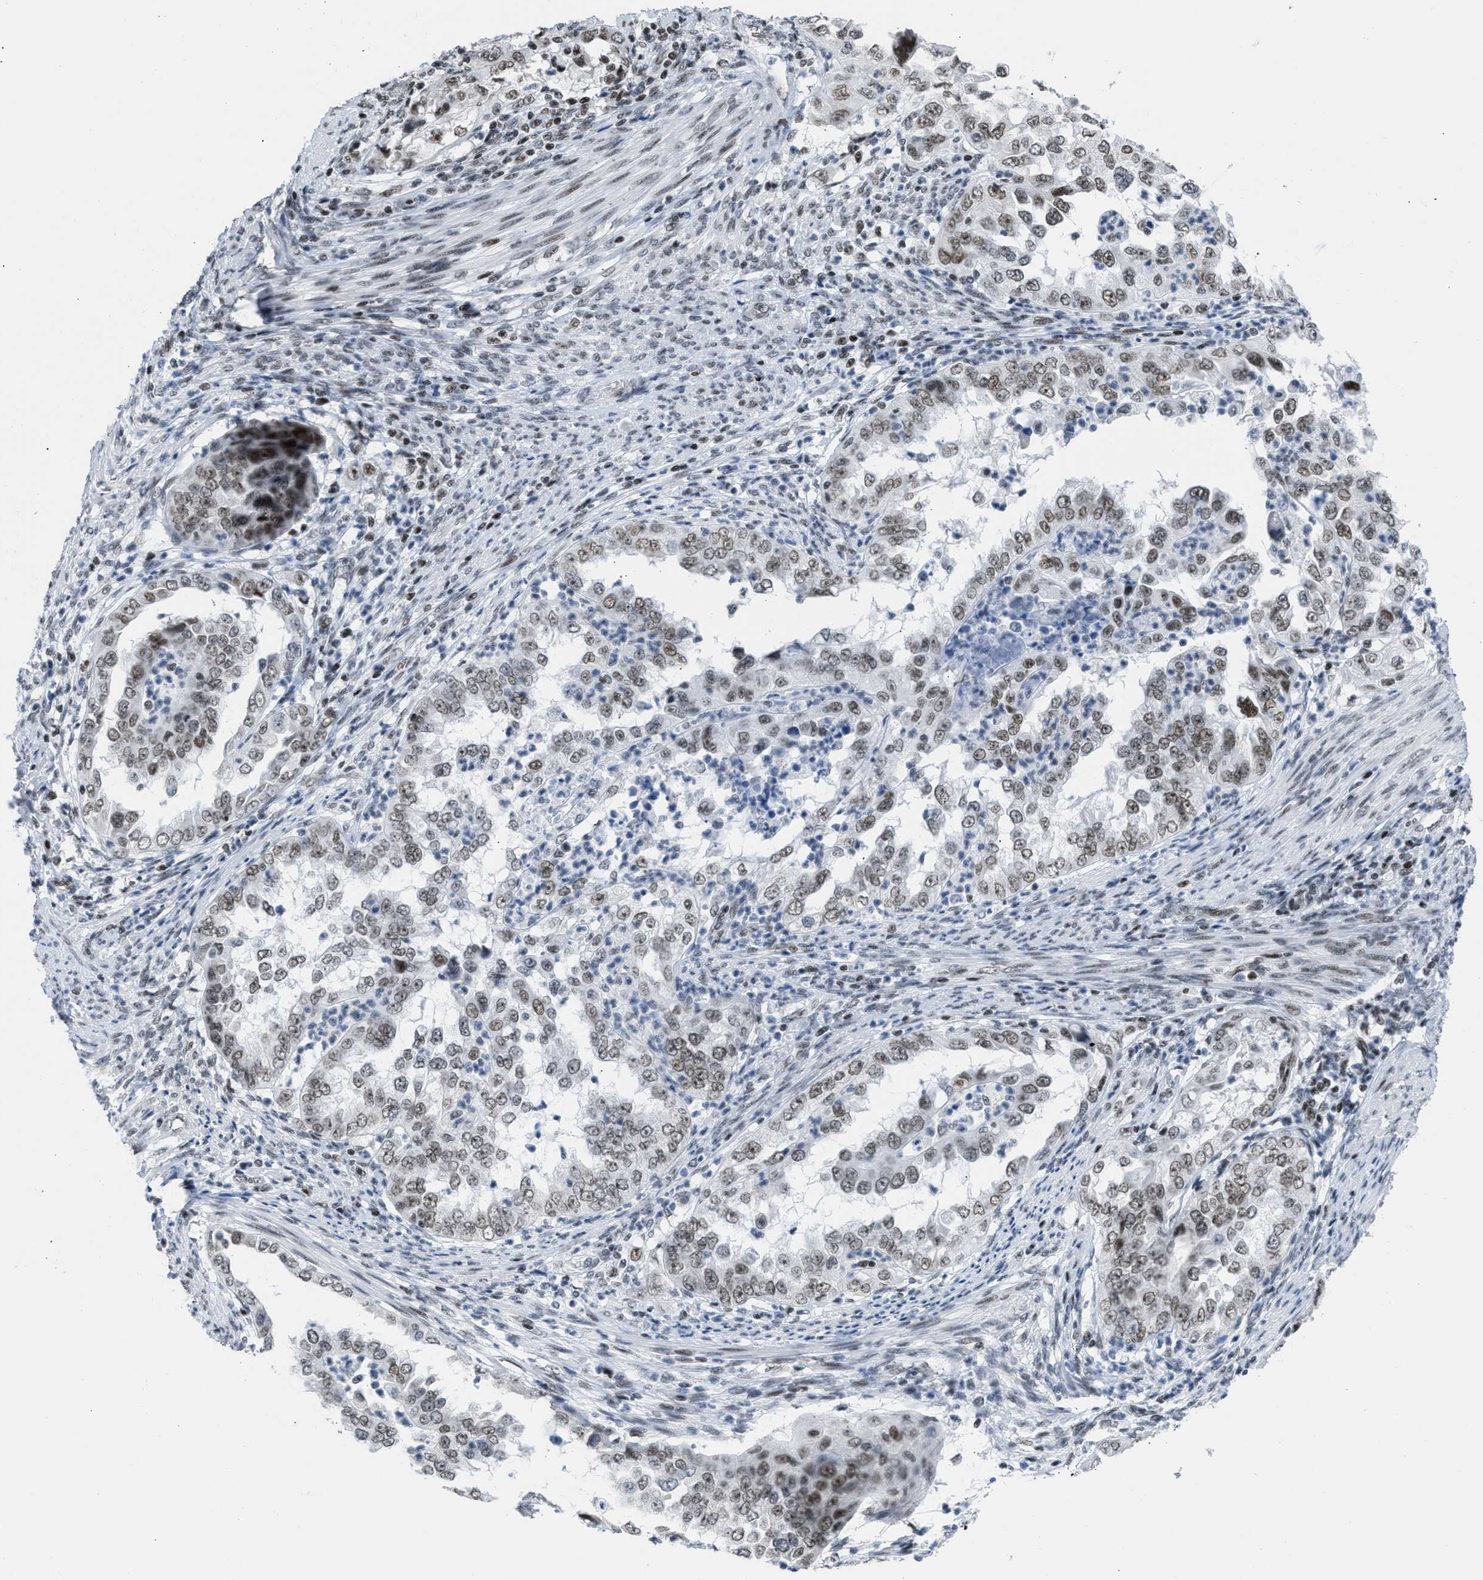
{"staining": {"intensity": "weak", "quantity": ">75%", "location": "nuclear"}, "tissue": "endometrial cancer", "cell_type": "Tumor cells", "image_type": "cancer", "snomed": [{"axis": "morphology", "description": "Adenocarcinoma, NOS"}, {"axis": "topography", "description": "Endometrium"}], "caption": "This image shows adenocarcinoma (endometrial) stained with immunohistochemistry (IHC) to label a protein in brown. The nuclear of tumor cells show weak positivity for the protein. Nuclei are counter-stained blue.", "gene": "TERF2IP", "patient": {"sex": "female", "age": 85}}